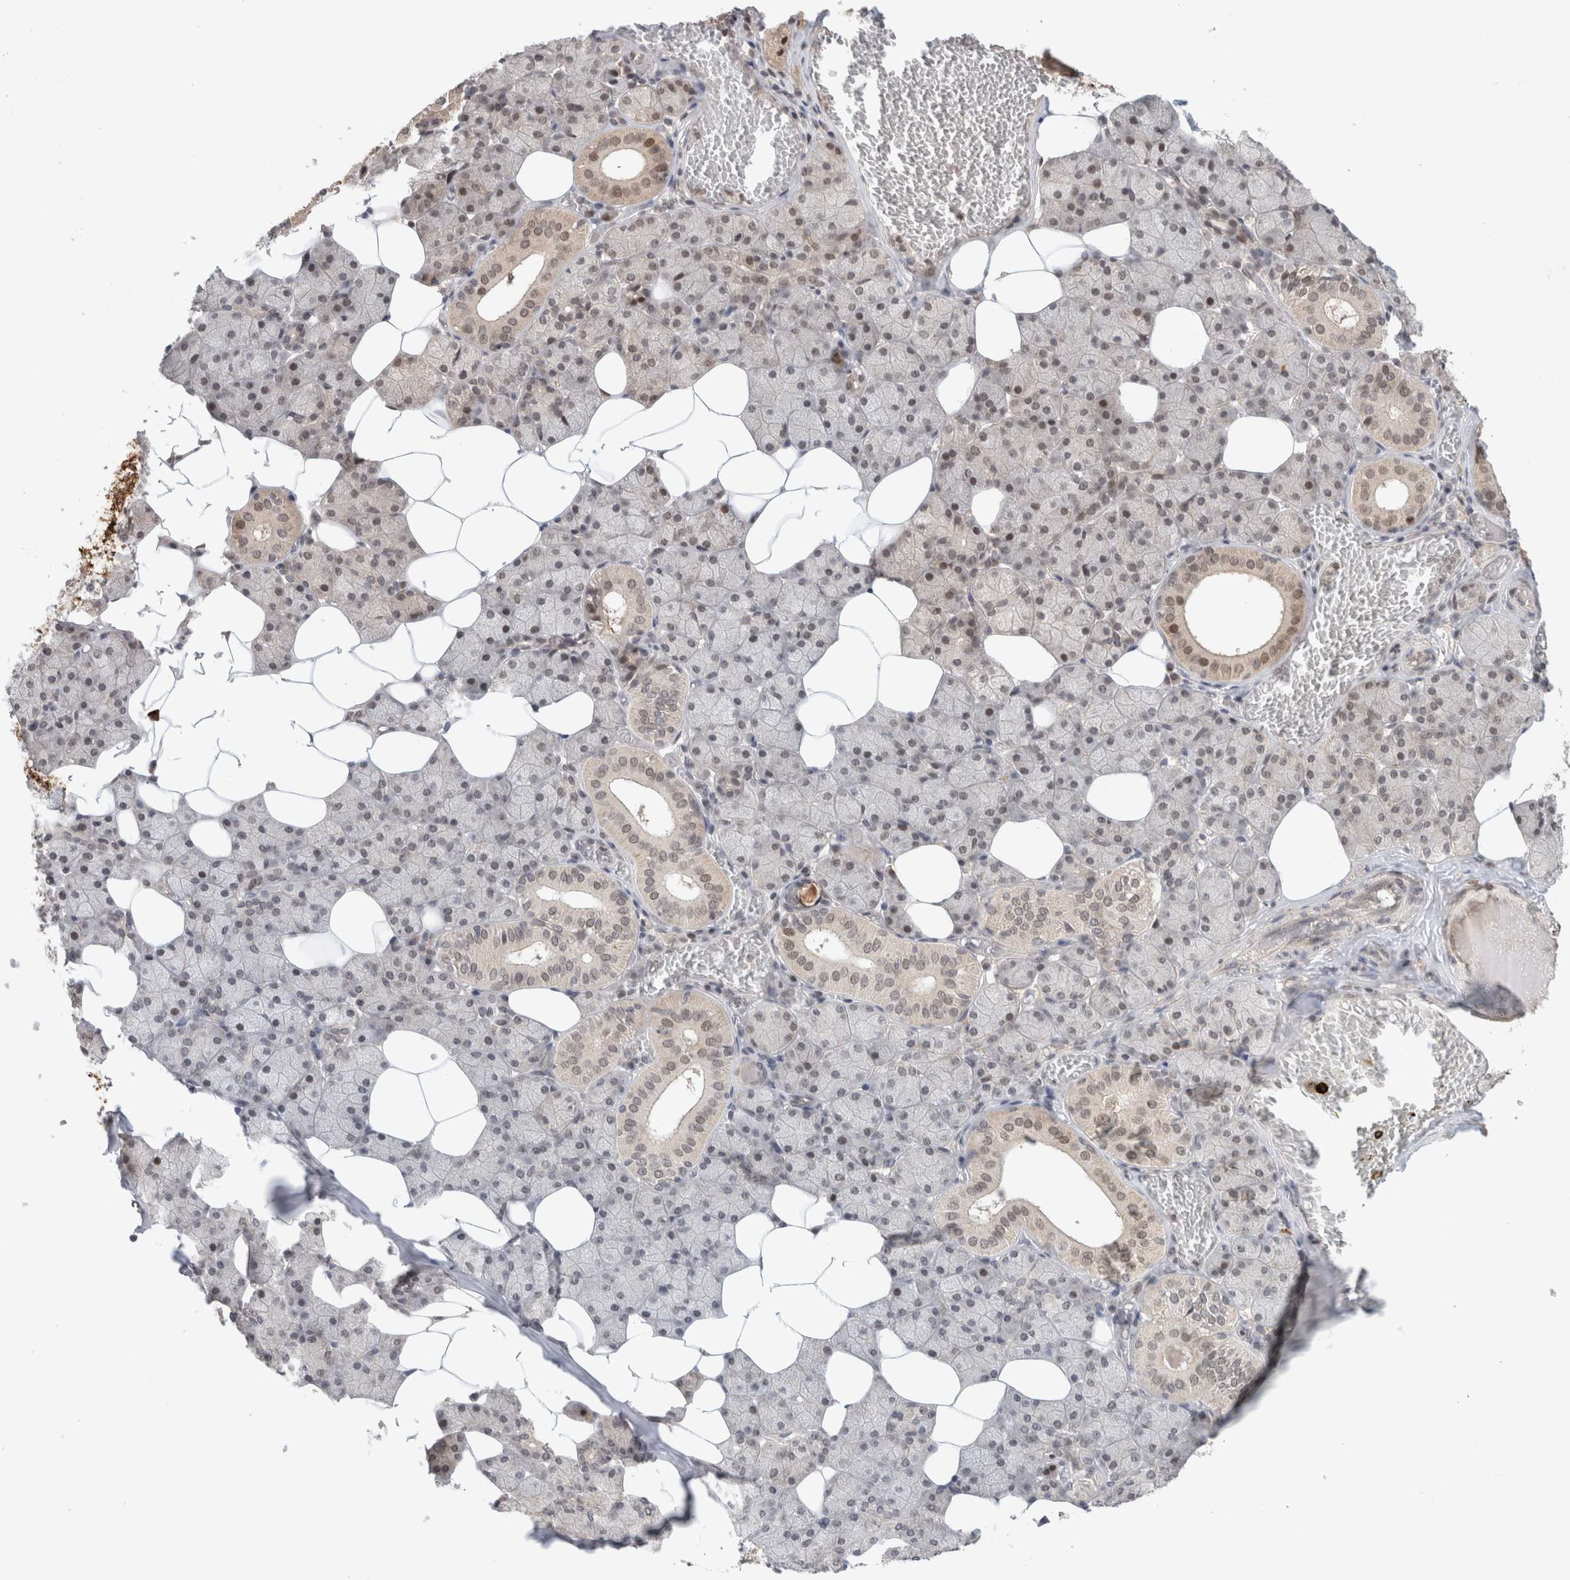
{"staining": {"intensity": "weak", "quantity": "25%-75%", "location": "cytoplasmic/membranous,nuclear"}, "tissue": "salivary gland", "cell_type": "Glandular cells", "image_type": "normal", "snomed": [{"axis": "morphology", "description": "Normal tissue, NOS"}, {"axis": "topography", "description": "Salivary gland"}], "caption": "Immunohistochemical staining of benign salivary gland reveals 25%-75% levels of weak cytoplasmic/membranous,nuclear protein positivity in about 25%-75% of glandular cells.", "gene": "SYDE2", "patient": {"sex": "female", "age": 33}}